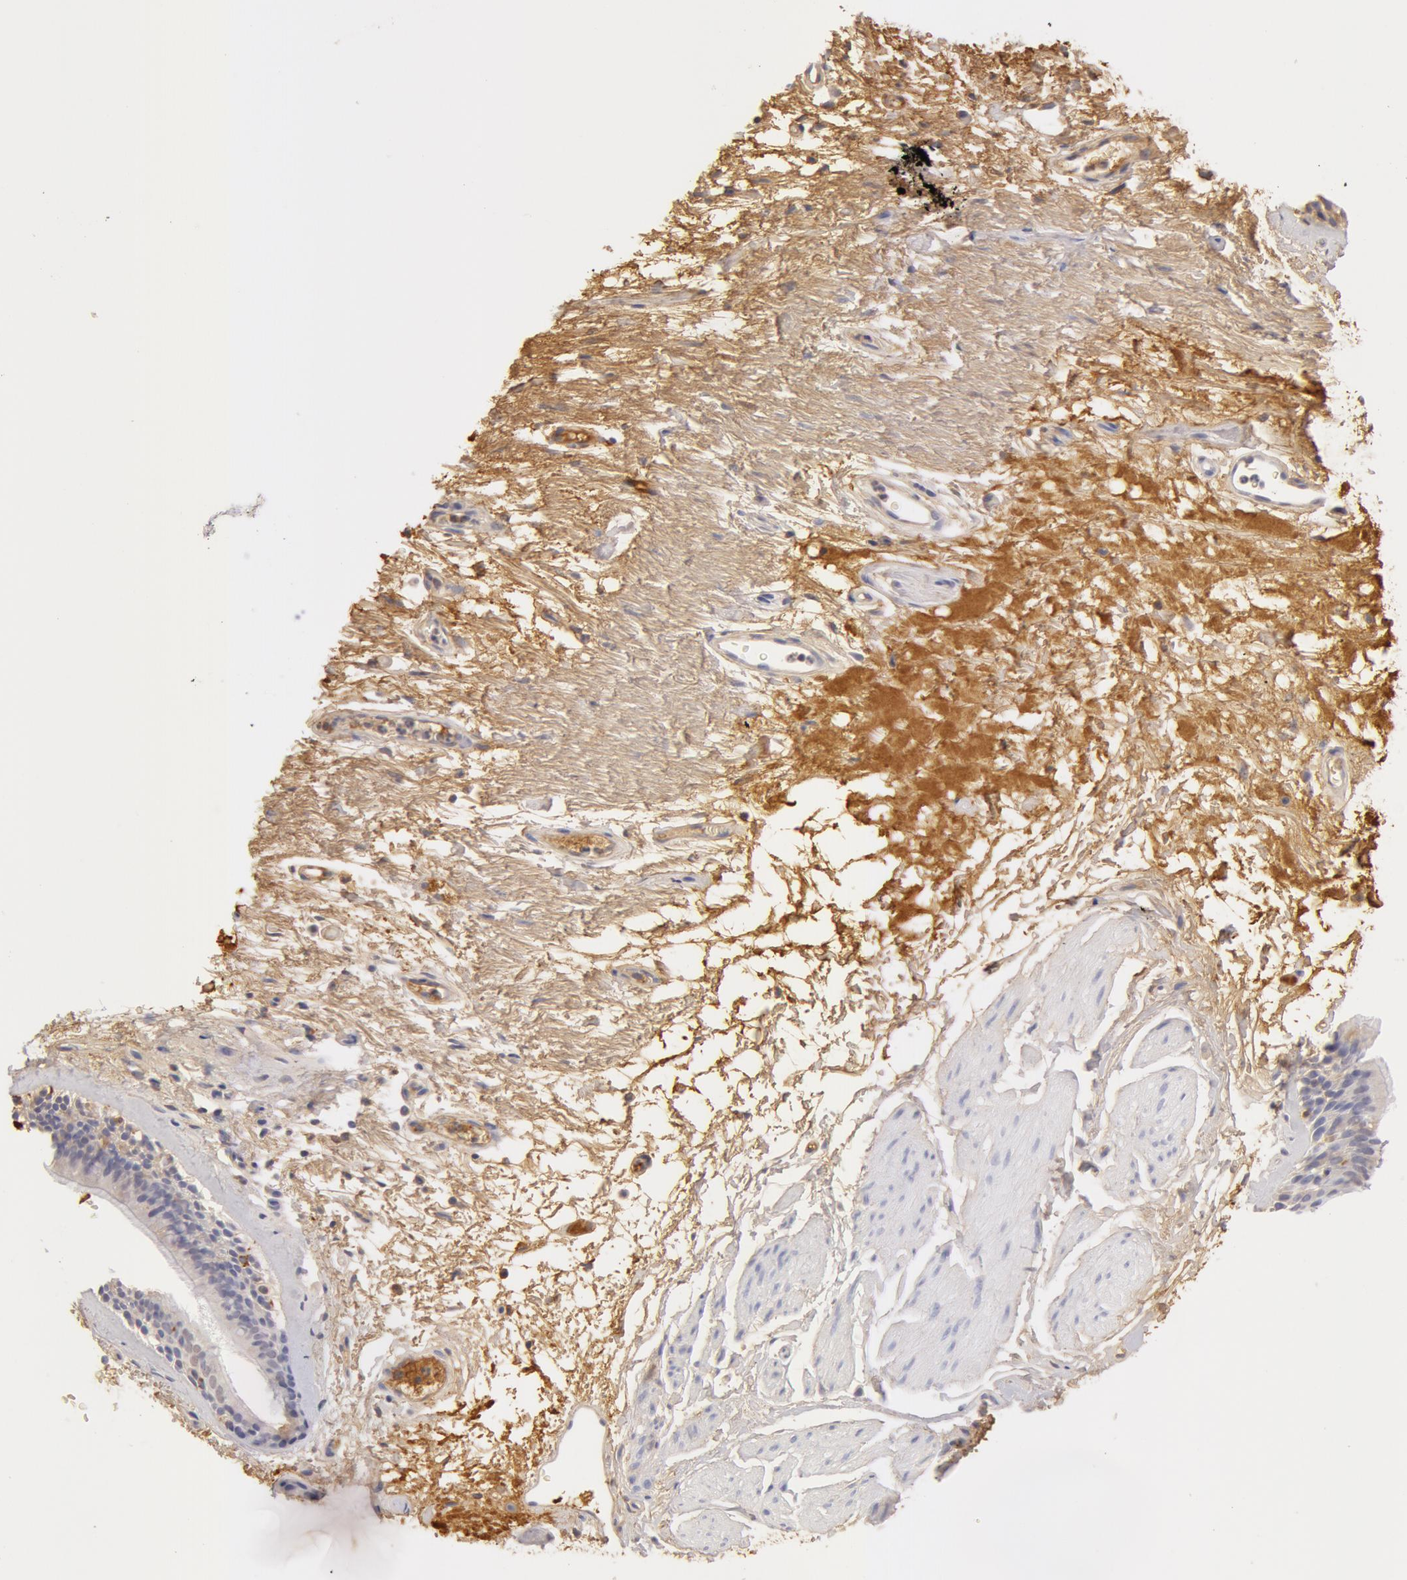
{"staining": {"intensity": "weak", "quantity": ">75%", "location": "cytoplasmic/membranous"}, "tissue": "bronchus", "cell_type": "Respiratory epithelial cells", "image_type": "normal", "snomed": [{"axis": "morphology", "description": "Normal tissue, NOS"}, {"axis": "topography", "description": "Cartilage tissue"}], "caption": "This is a micrograph of immunohistochemistry staining of unremarkable bronchus, which shows weak staining in the cytoplasmic/membranous of respiratory epithelial cells.", "gene": "TF", "patient": {"sex": "female", "age": 63}}